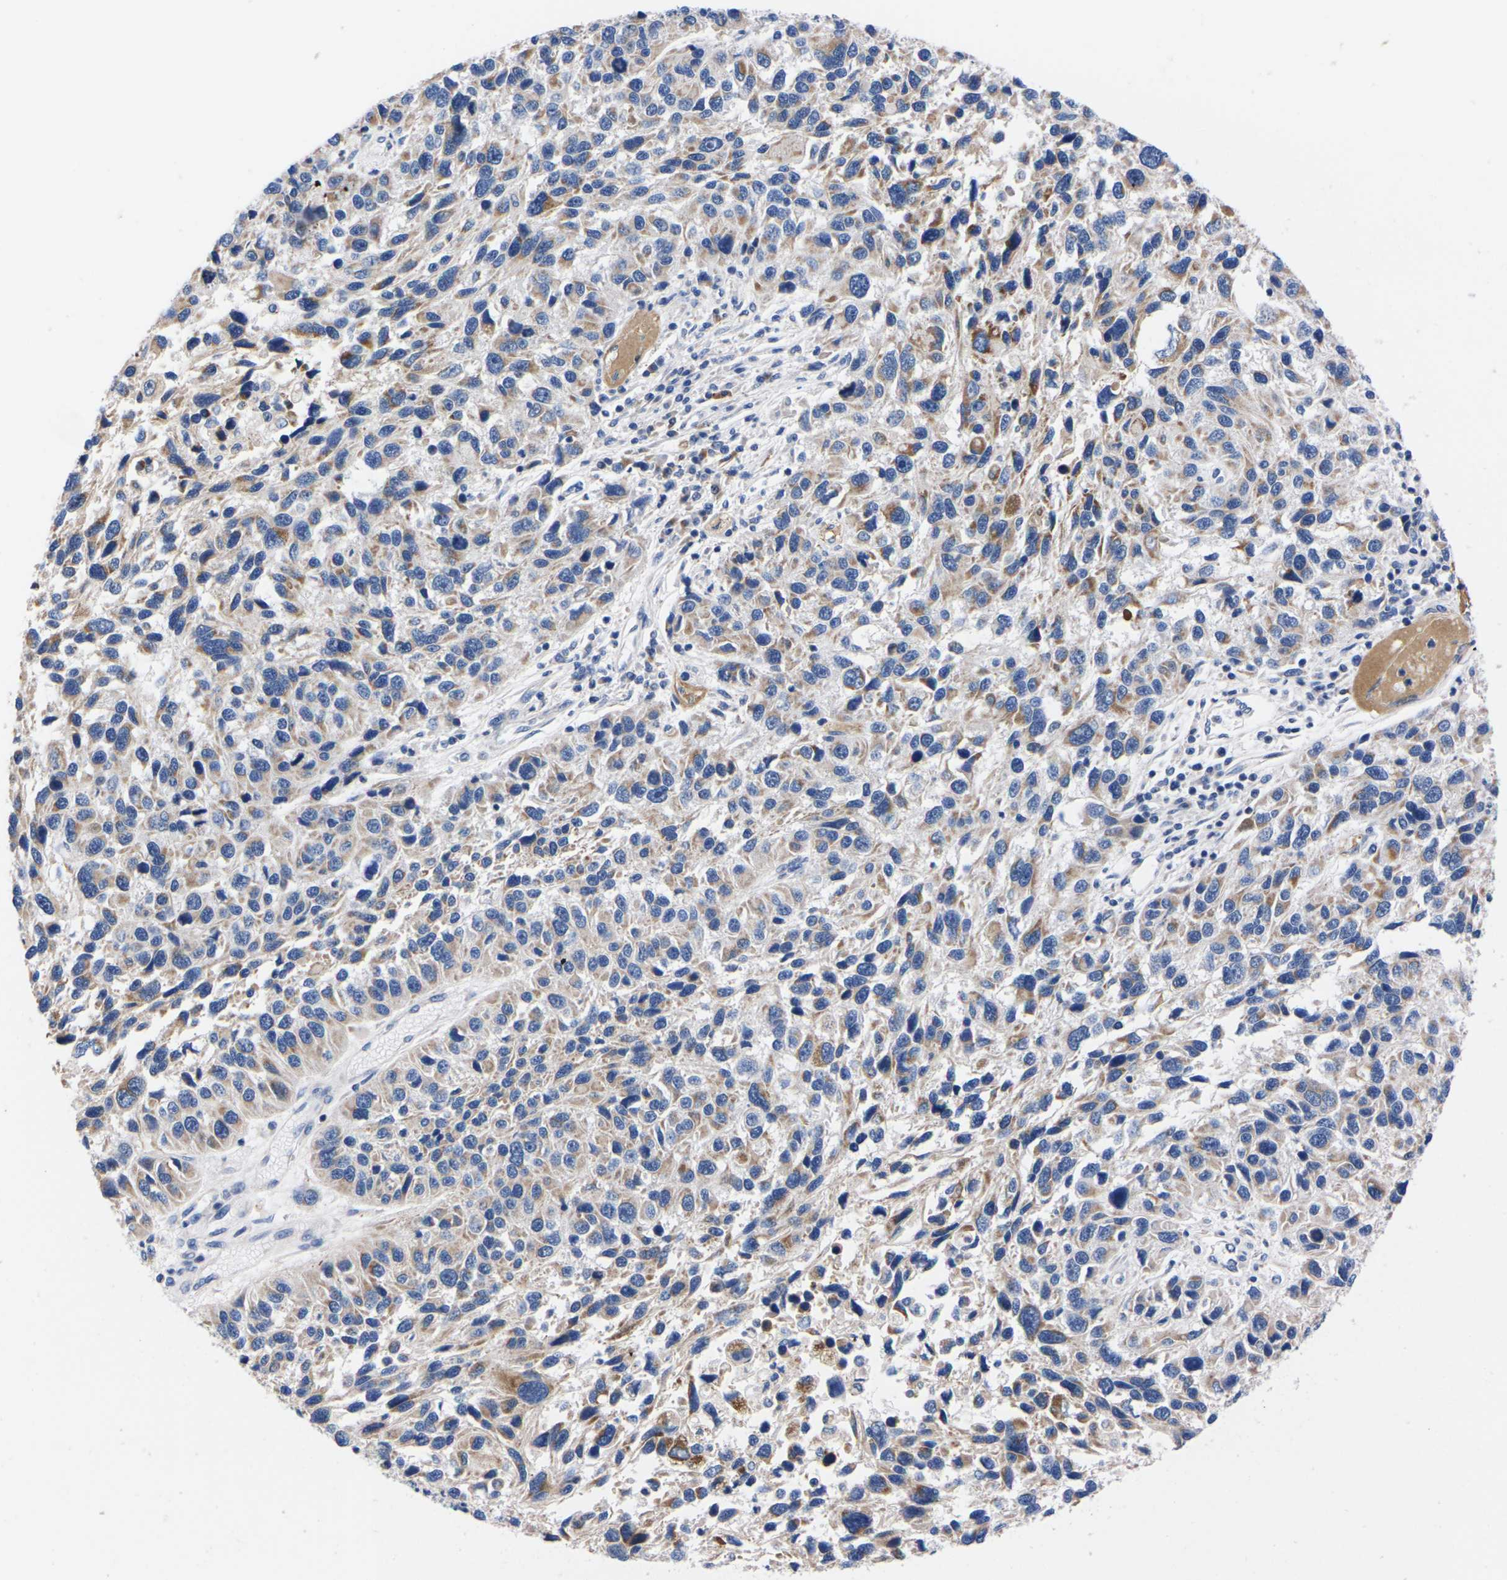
{"staining": {"intensity": "moderate", "quantity": "25%-75%", "location": "cytoplasmic/membranous"}, "tissue": "melanoma", "cell_type": "Tumor cells", "image_type": "cancer", "snomed": [{"axis": "morphology", "description": "Malignant melanoma, NOS"}, {"axis": "topography", "description": "Skin"}], "caption": "Brown immunohistochemical staining in malignant melanoma shows moderate cytoplasmic/membranous staining in approximately 25%-75% of tumor cells.", "gene": "FAM210A", "patient": {"sex": "male", "age": 53}}